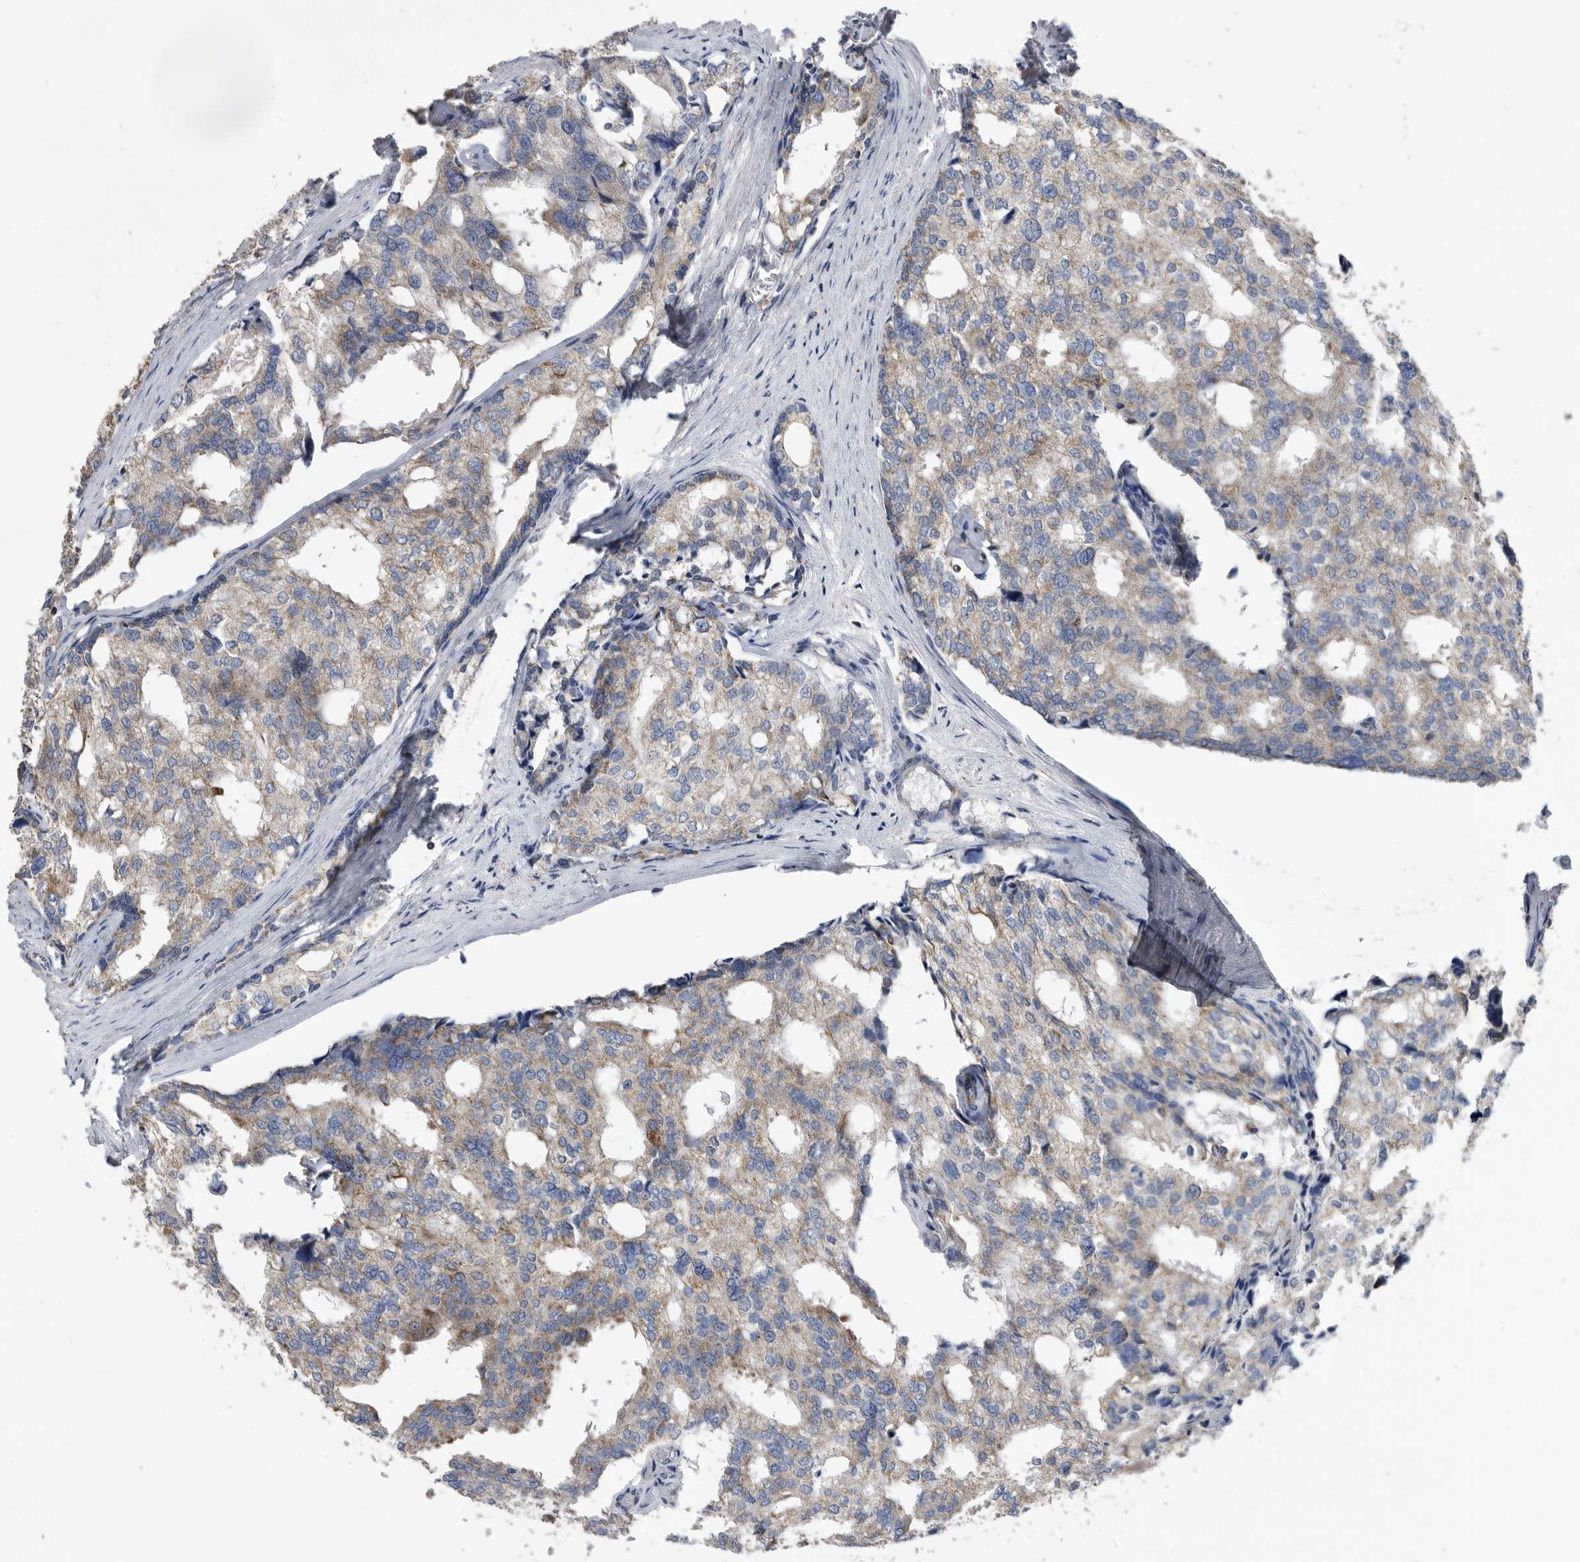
{"staining": {"intensity": "moderate", "quantity": "<25%", "location": "cytoplasmic/membranous"}, "tissue": "prostate cancer", "cell_type": "Tumor cells", "image_type": "cancer", "snomed": [{"axis": "morphology", "description": "Adenocarcinoma, High grade"}, {"axis": "topography", "description": "Prostate"}], "caption": "DAB immunohistochemical staining of human adenocarcinoma (high-grade) (prostate) displays moderate cytoplasmic/membranous protein expression in approximately <25% of tumor cells. (DAB IHC with brightfield microscopy, high magnification).", "gene": "WFDC1", "patient": {"sex": "male", "age": 50}}